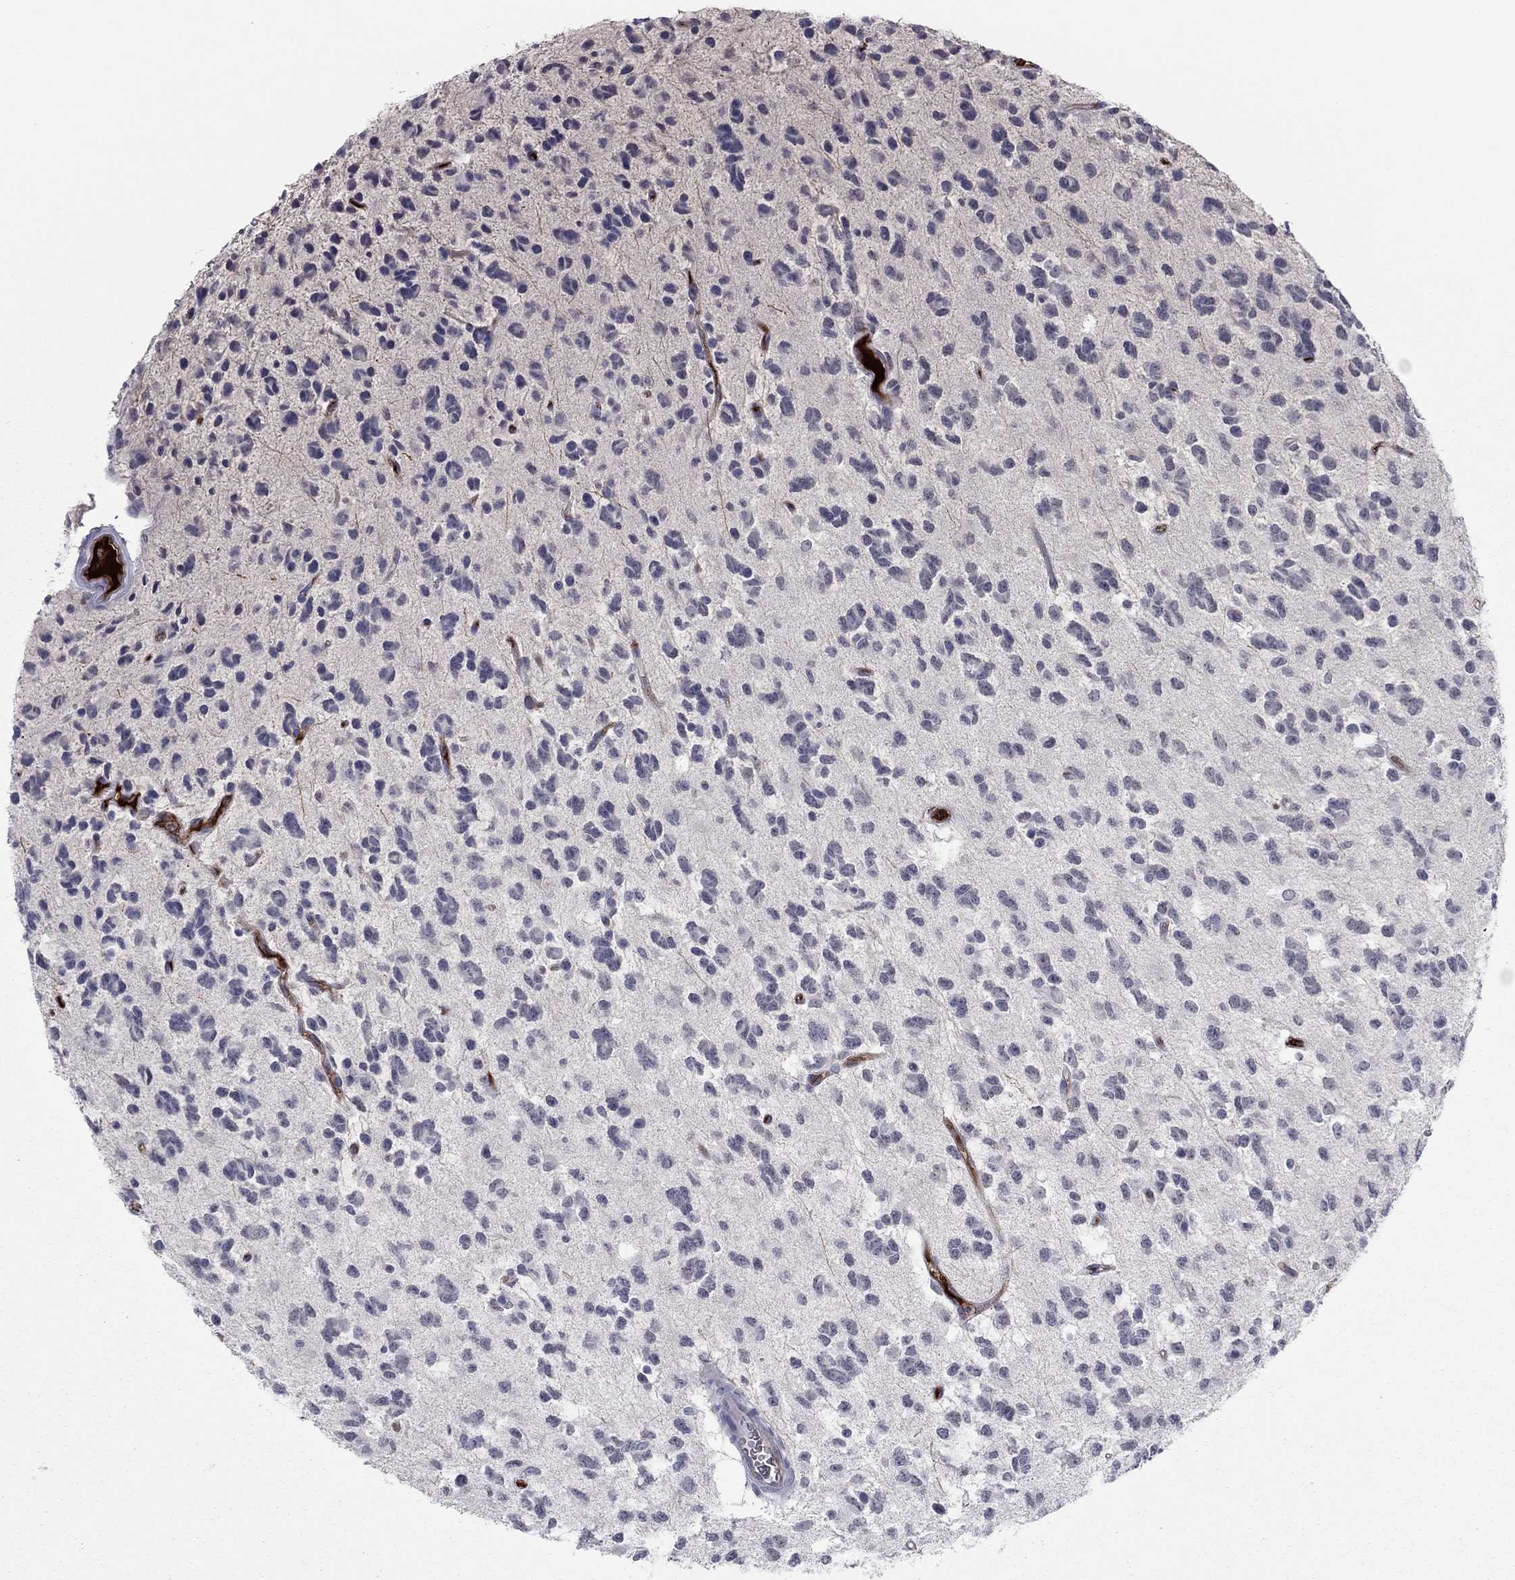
{"staining": {"intensity": "negative", "quantity": "none", "location": "none"}, "tissue": "glioma", "cell_type": "Tumor cells", "image_type": "cancer", "snomed": [{"axis": "morphology", "description": "Glioma, malignant, Low grade"}, {"axis": "topography", "description": "Brain"}], "caption": "Immunohistochemistry (IHC) histopathology image of neoplastic tissue: glioma stained with DAB demonstrates no significant protein positivity in tumor cells.", "gene": "HPX", "patient": {"sex": "female", "age": 45}}